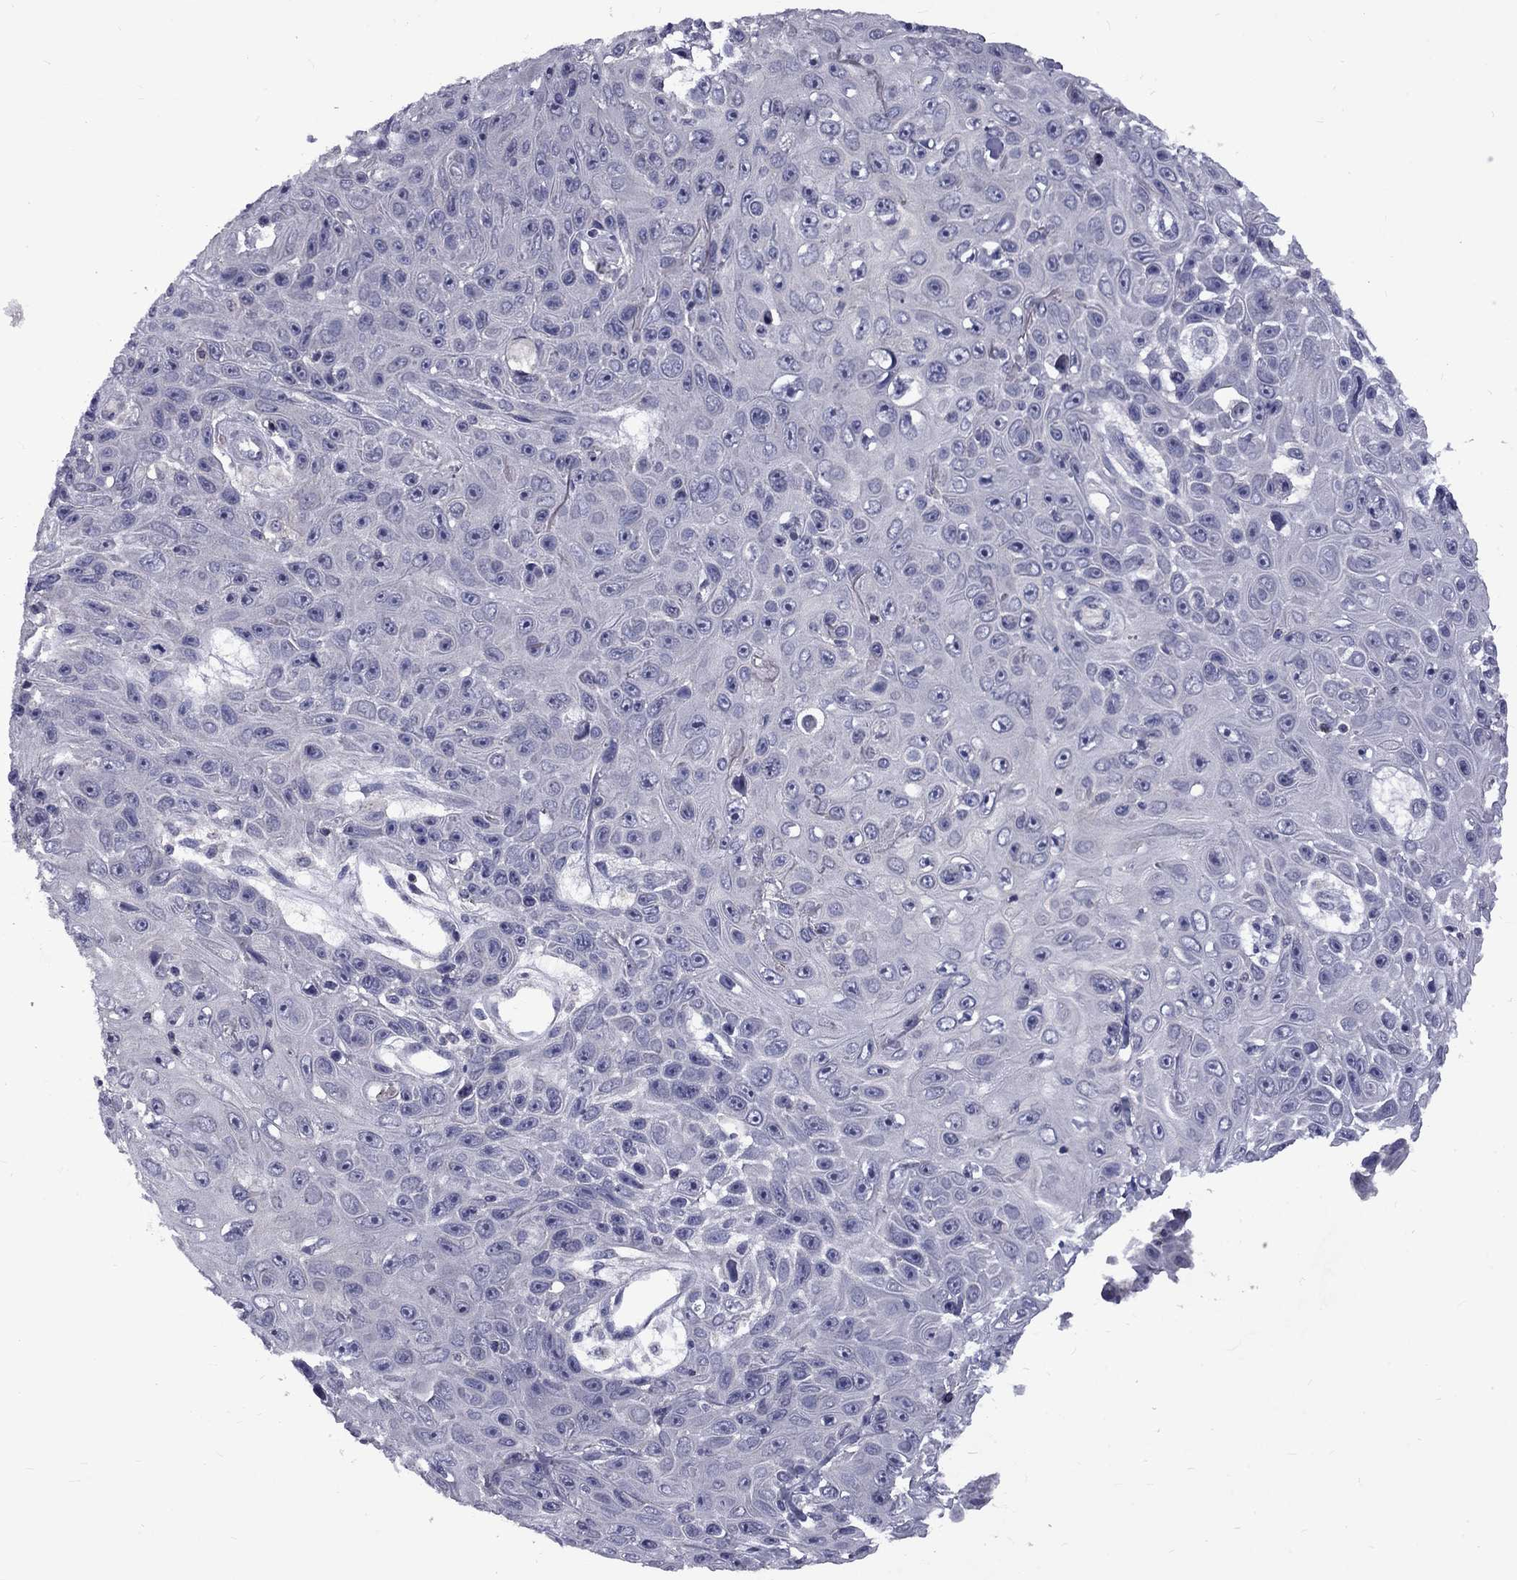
{"staining": {"intensity": "negative", "quantity": "none", "location": "none"}, "tissue": "skin cancer", "cell_type": "Tumor cells", "image_type": "cancer", "snomed": [{"axis": "morphology", "description": "Squamous cell carcinoma, NOS"}, {"axis": "topography", "description": "Skin"}], "caption": "There is no significant expression in tumor cells of squamous cell carcinoma (skin).", "gene": "SNTA1", "patient": {"sex": "male", "age": 82}}